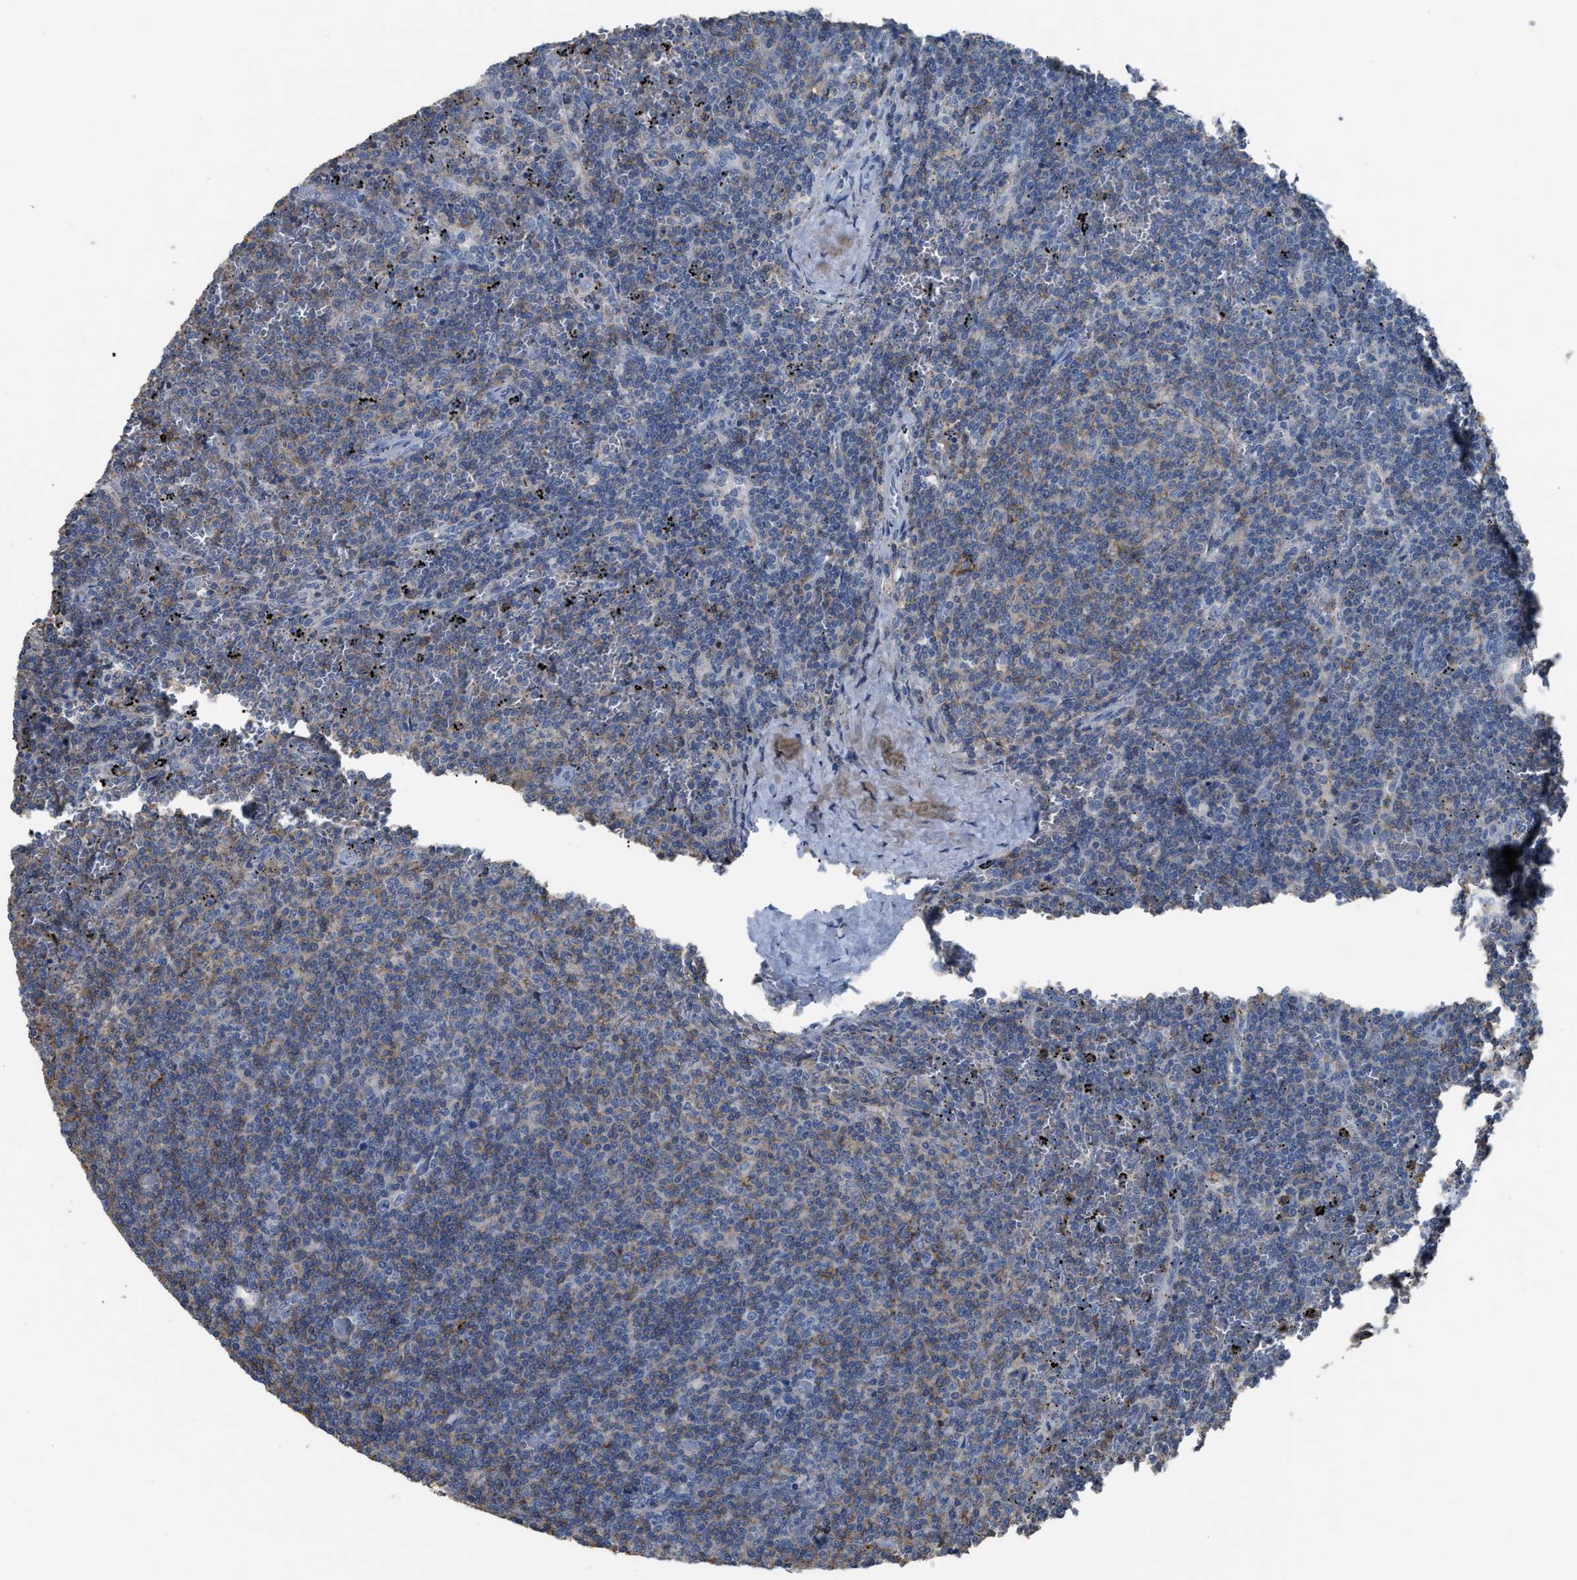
{"staining": {"intensity": "weak", "quantity": "<25%", "location": "cytoplasmic/membranous"}, "tissue": "lymphoma", "cell_type": "Tumor cells", "image_type": "cancer", "snomed": [{"axis": "morphology", "description": "Malignant lymphoma, non-Hodgkin's type, Low grade"}, {"axis": "topography", "description": "Spleen"}], "caption": "This is an immunohistochemistry (IHC) histopathology image of lymphoma. There is no positivity in tumor cells.", "gene": "OR51E1", "patient": {"sex": "female", "age": 50}}